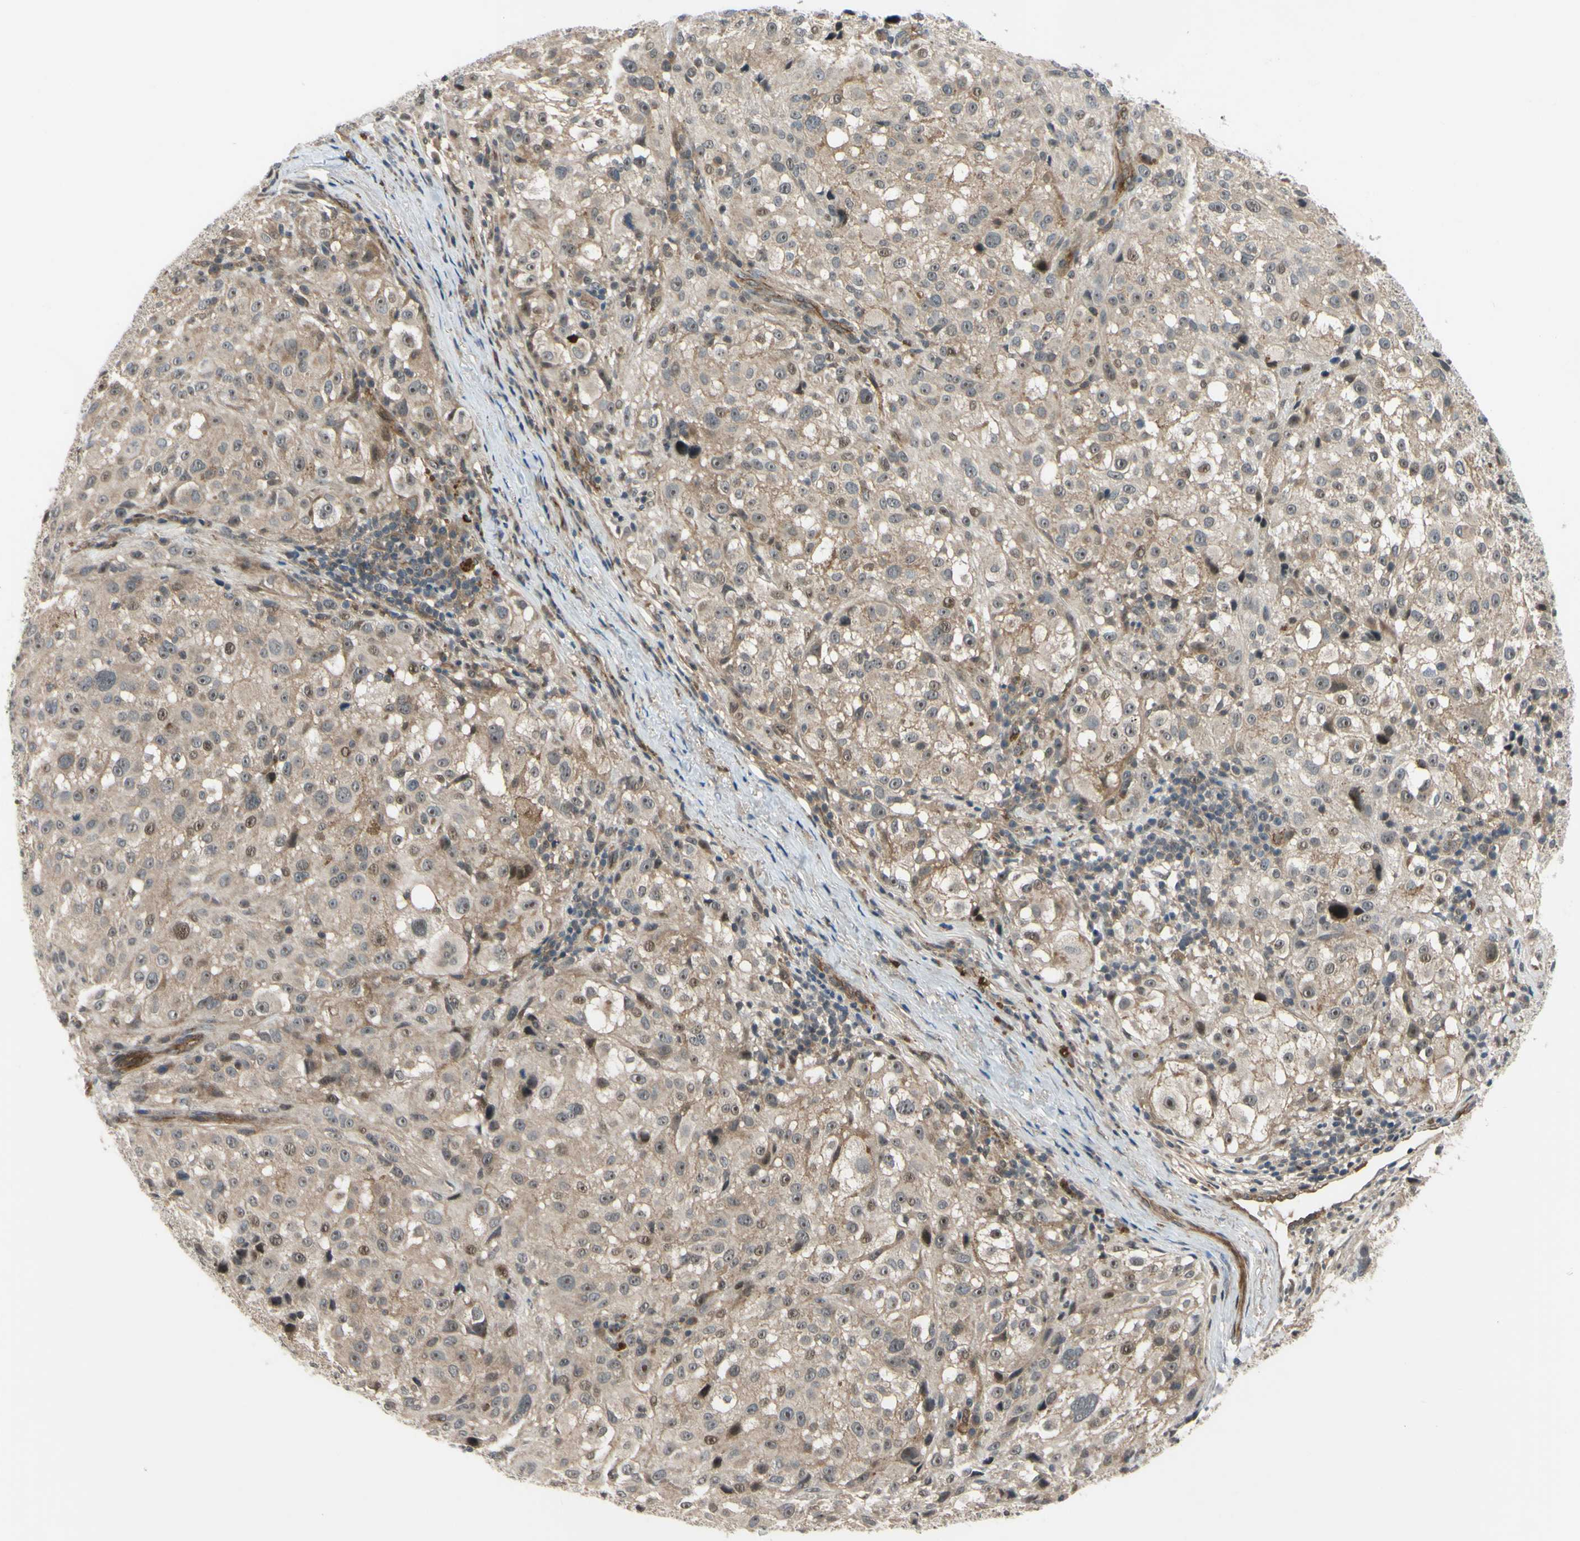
{"staining": {"intensity": "moderate", "quantity": ">75%", "location": "cytoplasmic/membranous,nuclear"}, "tissue": "melanoma", "cell_type": "Tumor cells", "image_type": "cancer", "snomed": [{"axis": "morphology", "description": "Necrosis, NOS"}, {"axis": "morphology", "description": "Malignant melanoma, NOS"}, {"axis": "topography", "description": "Skin"}], "caption": "Malignant melanoma stained for a protein (brown) exhibits moderate cytoplasmic/membranous and nuclear positive expression in approximately >75% of tumor cells.", "gene": "COMMD9", "patient": {"sex": "female", "age": 87}}